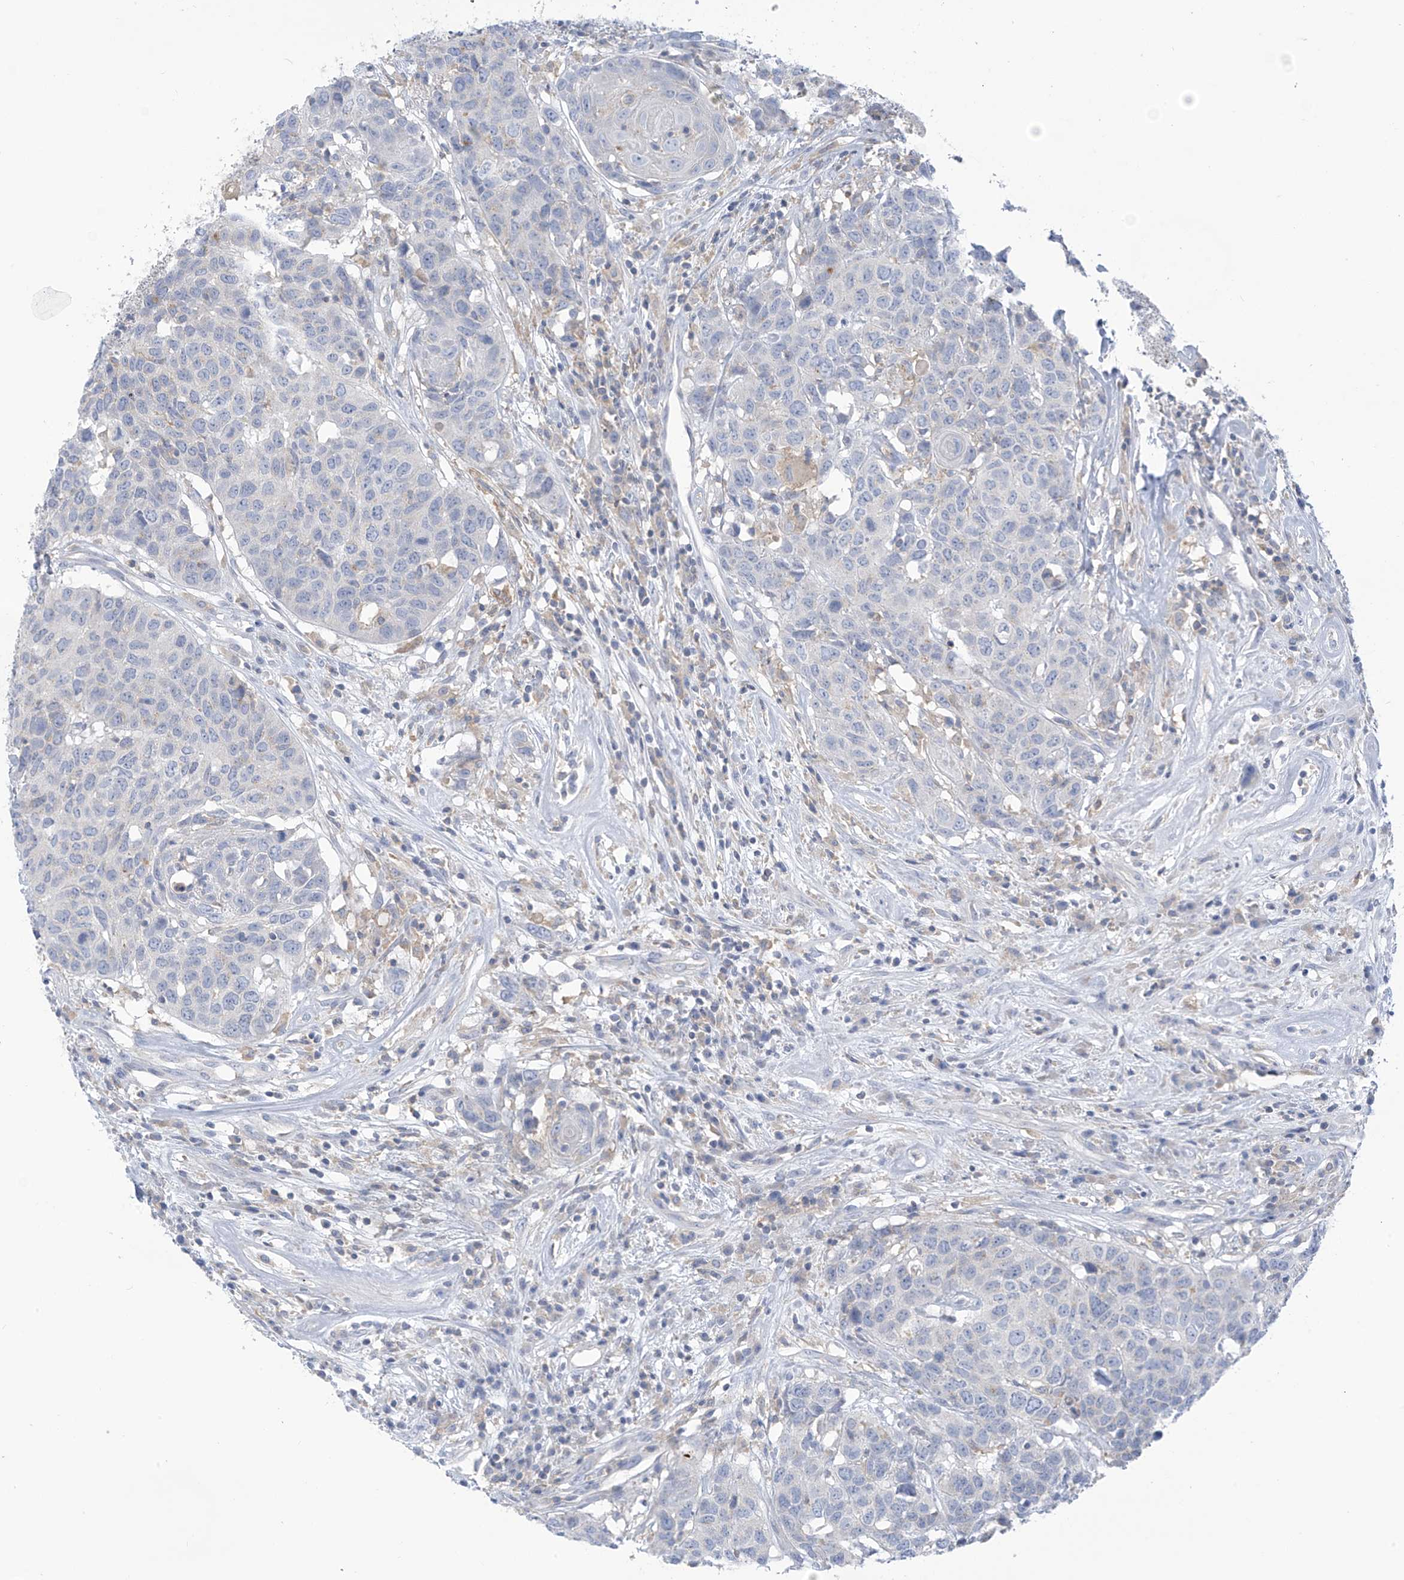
{"staining": {"intensity": "negative", "quantity": "none", "location": "none"}, "tissue": "head and neck cancer", "cell_type": "Tumor cells", "image_type": "cancer", "snomed": [{"axis": "morphology", "description": "Squamous cell carcinoma, NOS"}, {"axis": "topography", "description": "Head-Neck"}], "caption": "DAB (3,3'-diaminobenzidine) immunohistochemical staining of head and neck cancer (squamous cell carcinoma) reveals no significant expression in tumor cells.", "gene": "SLC6A12", "patient": {"sex": "male", "age": 66}}